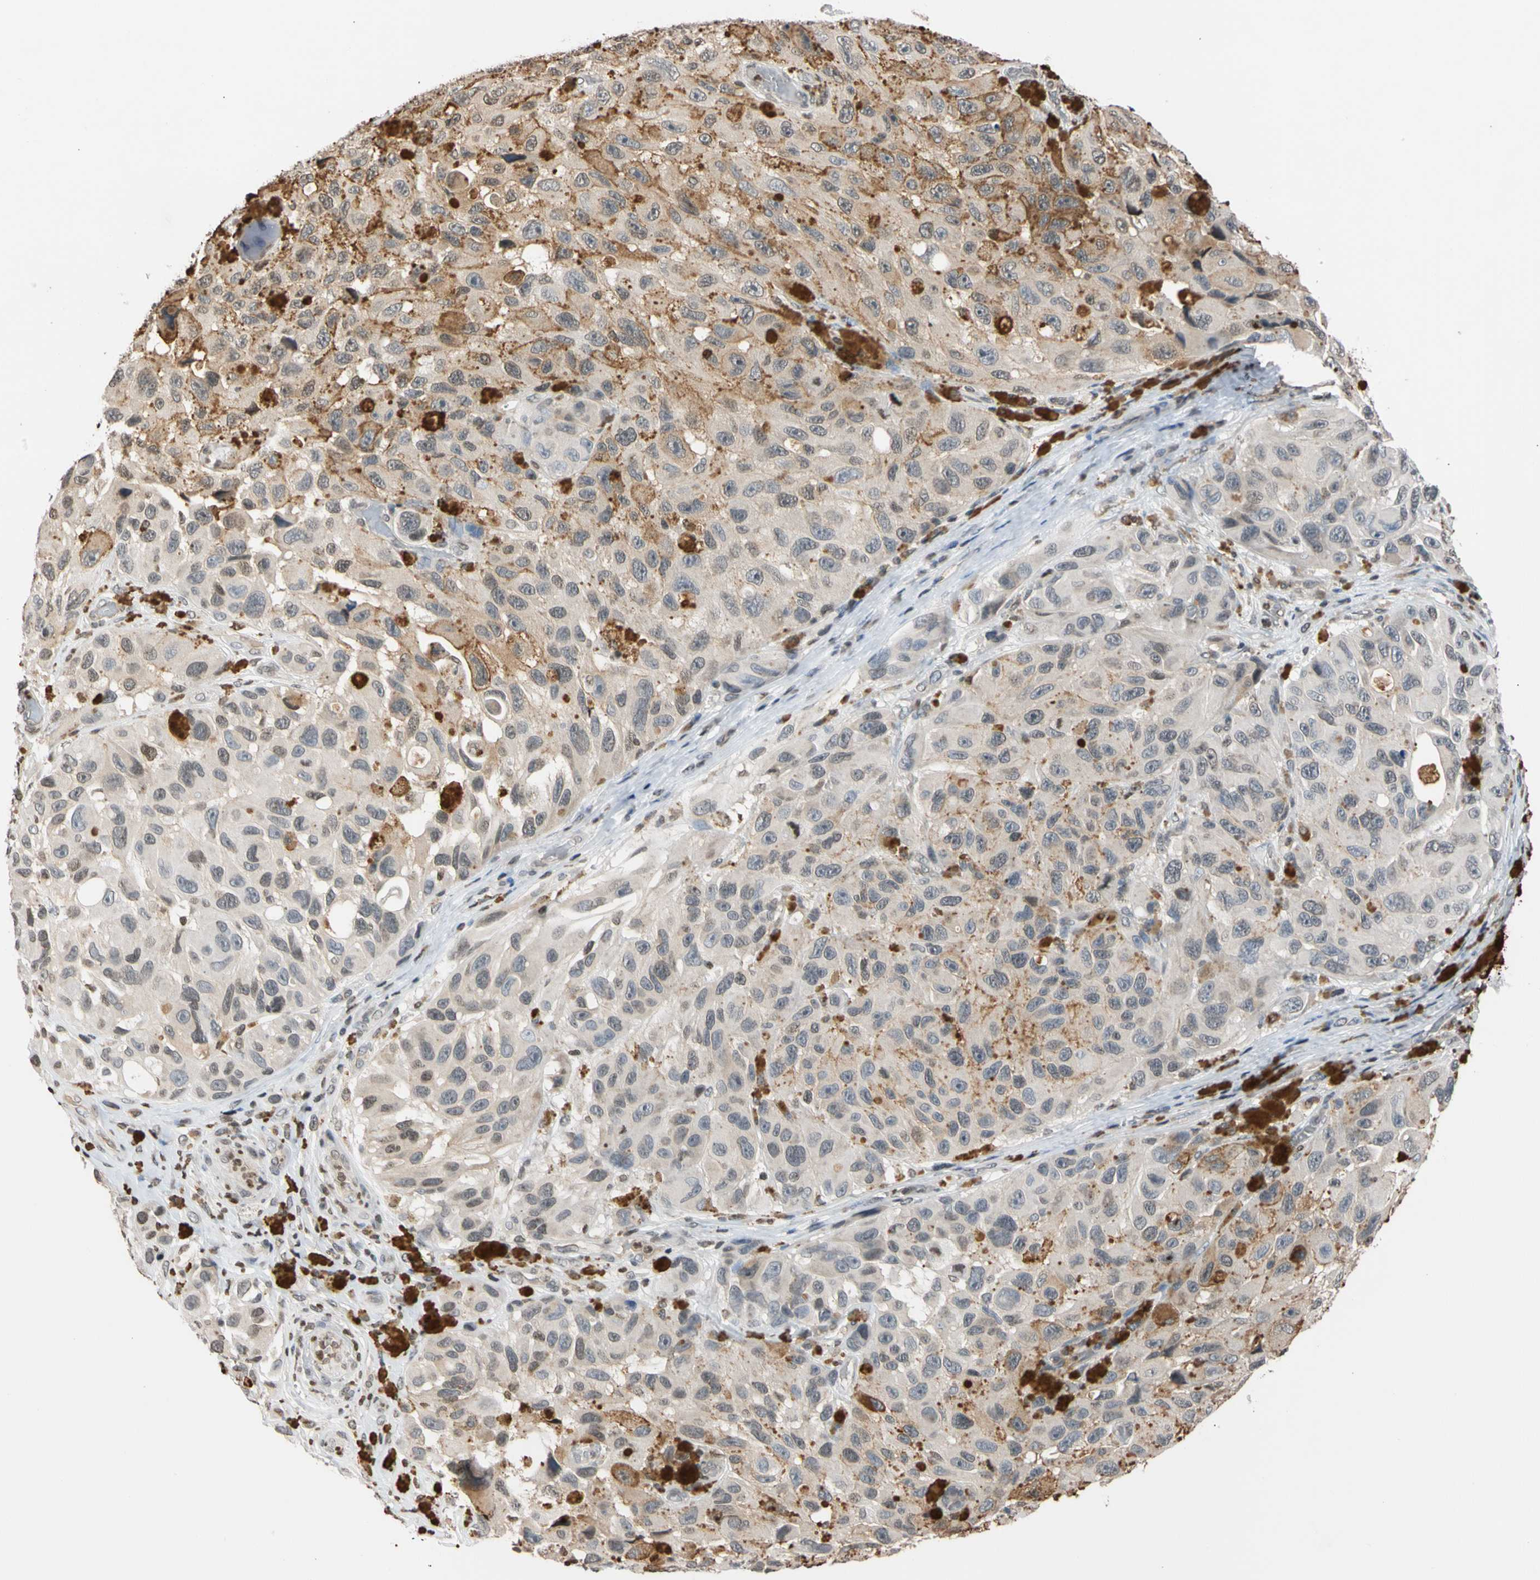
{"staining": {"intensity": "moderate", "quantity": ">75%", "location": "cytoplasmic/membranous"}, "tissue": "melanoma", "cell_type": "Tumor cells", "image_type": "cancer", "snomed": [{"axis": "morphology", "description": "Malignant melanoma, NOS"}, {"axis": "topography", "description": "Skin"}], "caption": "IHC (DAB) staining of melanoma displays moderate cytoplasmic/membranous protein expression in approximately >75% of tumor cells.", "gene": "GPX4", "patient": {"sex": "female", "age": 73}}